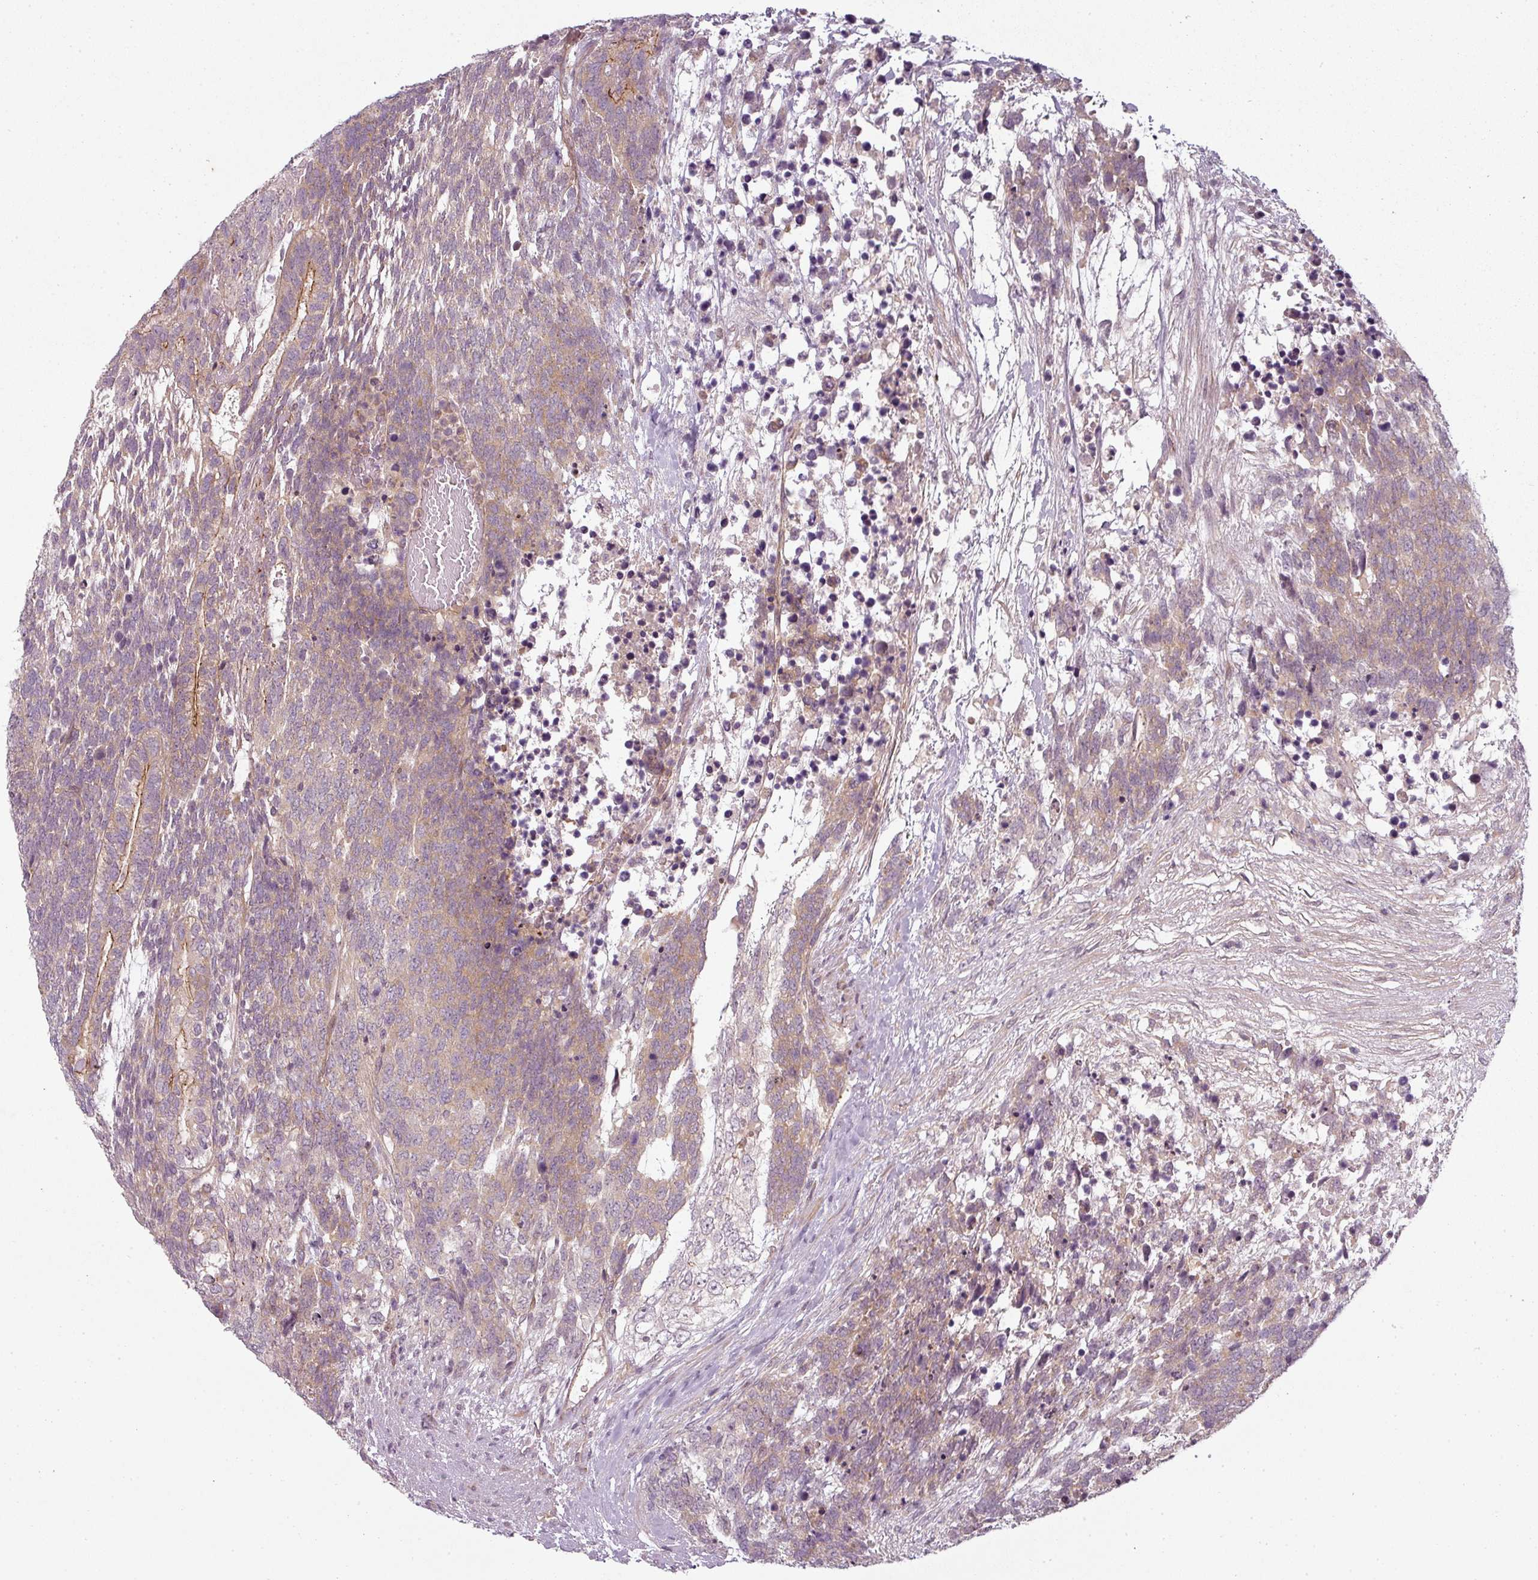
{"staining": {"intensity": "moderate", "quantity": "<25%", "location": "cytoplasmic/membranous"}, "tissue": "testis cancer", "cell_type": "Tumor cells", "image_type": "cancer", "snomed": [{"axis": "morphology", "description": "Carcinoma, Embryonal, NOS"}, {"axis": "topography", "description": "Testis"}], "caption": "A brown stain shows moderate cytoplasmic/membranous expression of a protein in human testis cancer (embryonal carcinoma) tumor cells.", "gene": "SLC16A9", "patient": {"sex": "male", "age": 23}}